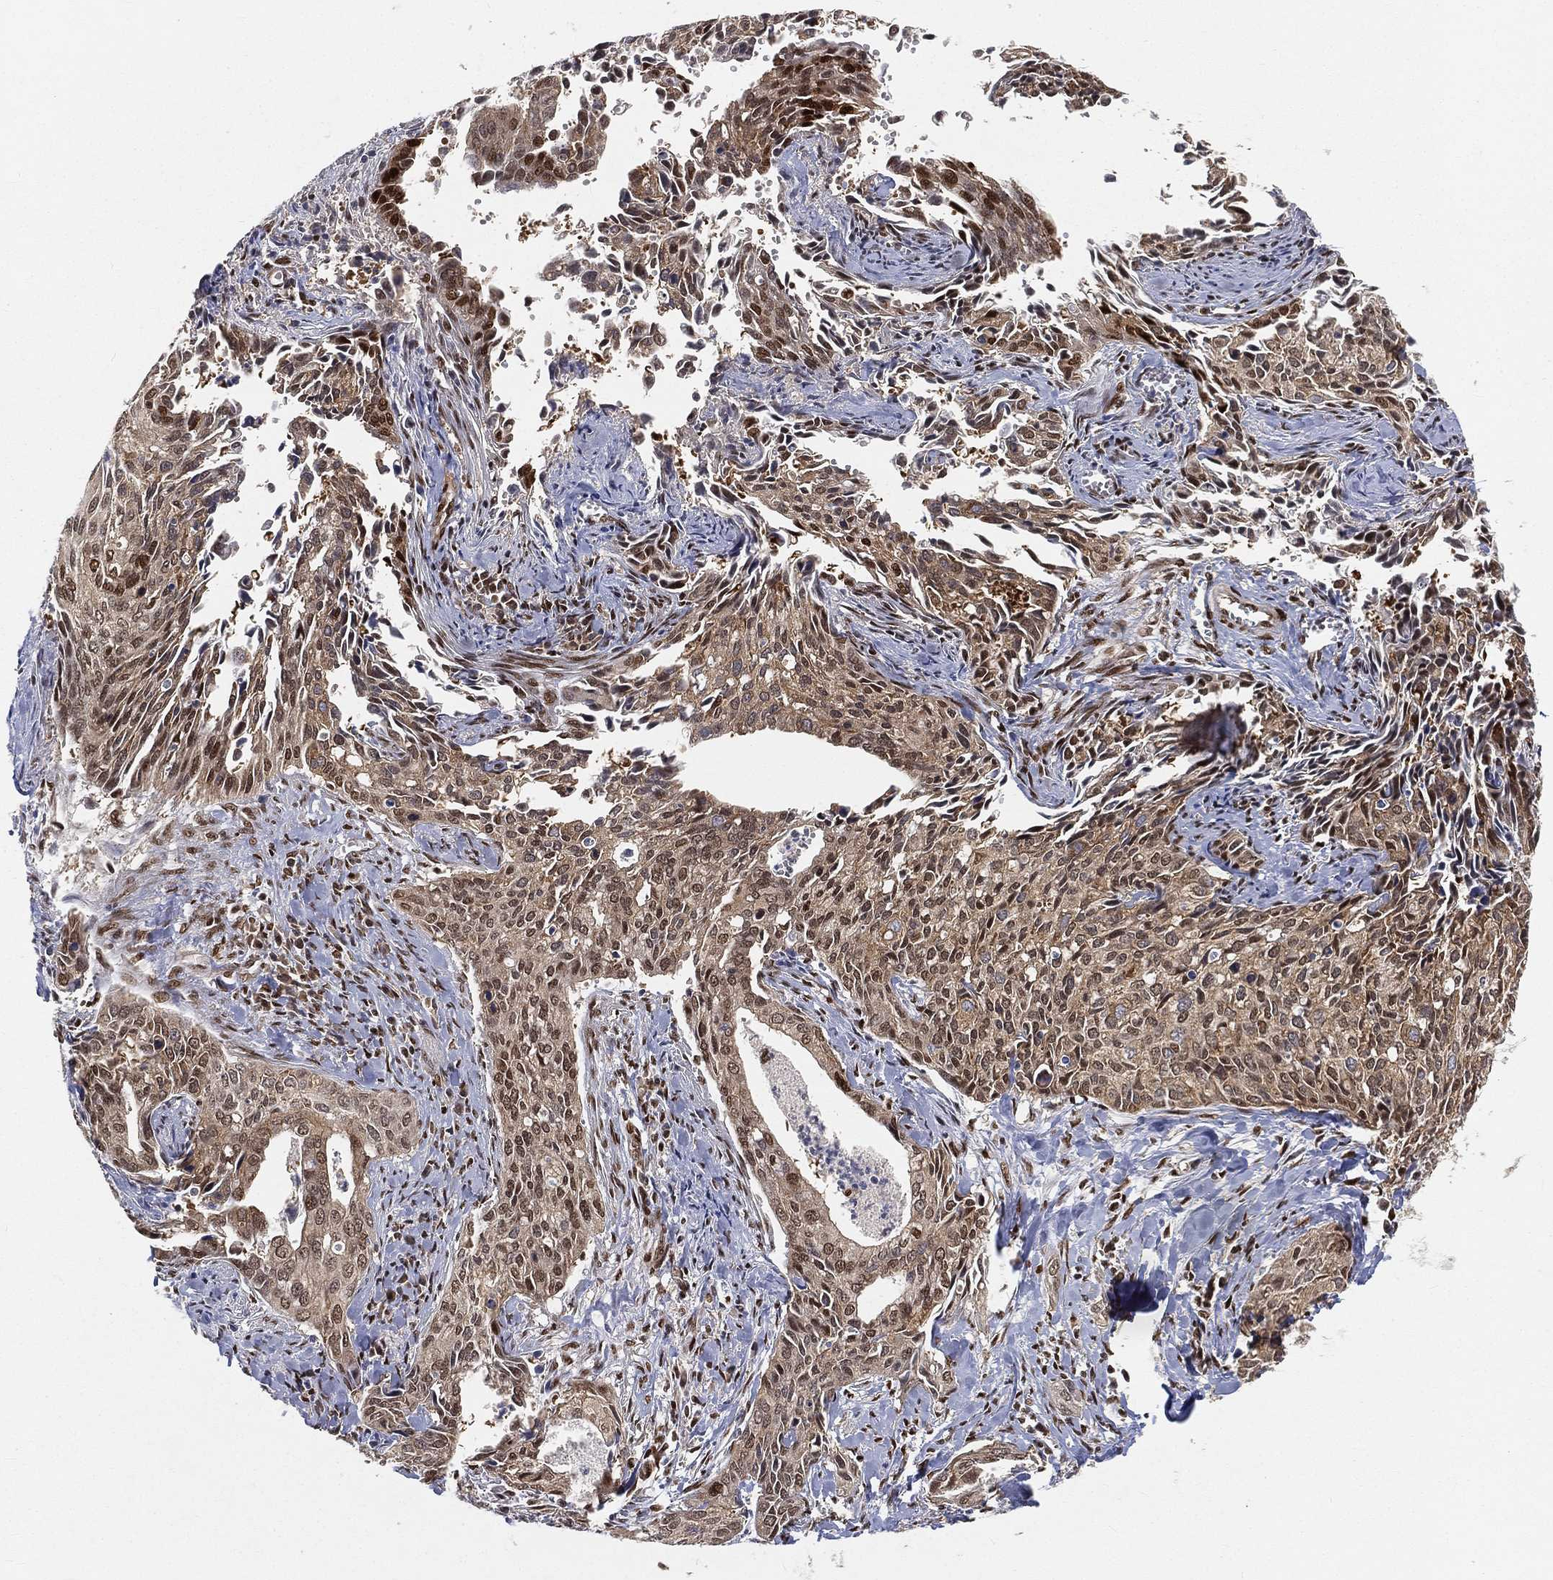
{"staining": {"intensity": "moderate", "quantity": "25%-75%", "location": "cytoplasmic/membranous,nuclear"}, "tissue": "cervical cancer", "cell_type": "Tumor cells", "image_type": "cancer", "snomed": [{"axis": "morphology", "description": "Squamous cell carcinoma, NOS"}, {"axis": "topography", "description": "Cervix"}], "caption": "Cervical cancer (squamous cell carcinoma) was stained to show a protein in brown. There is medium levels of moderate cytoplasmic/membranous and nuclear staining in approximately 25%-75% of tumor cells.", "gene": "CRTC3", "patient": {"sex": "female", "age": 29}}